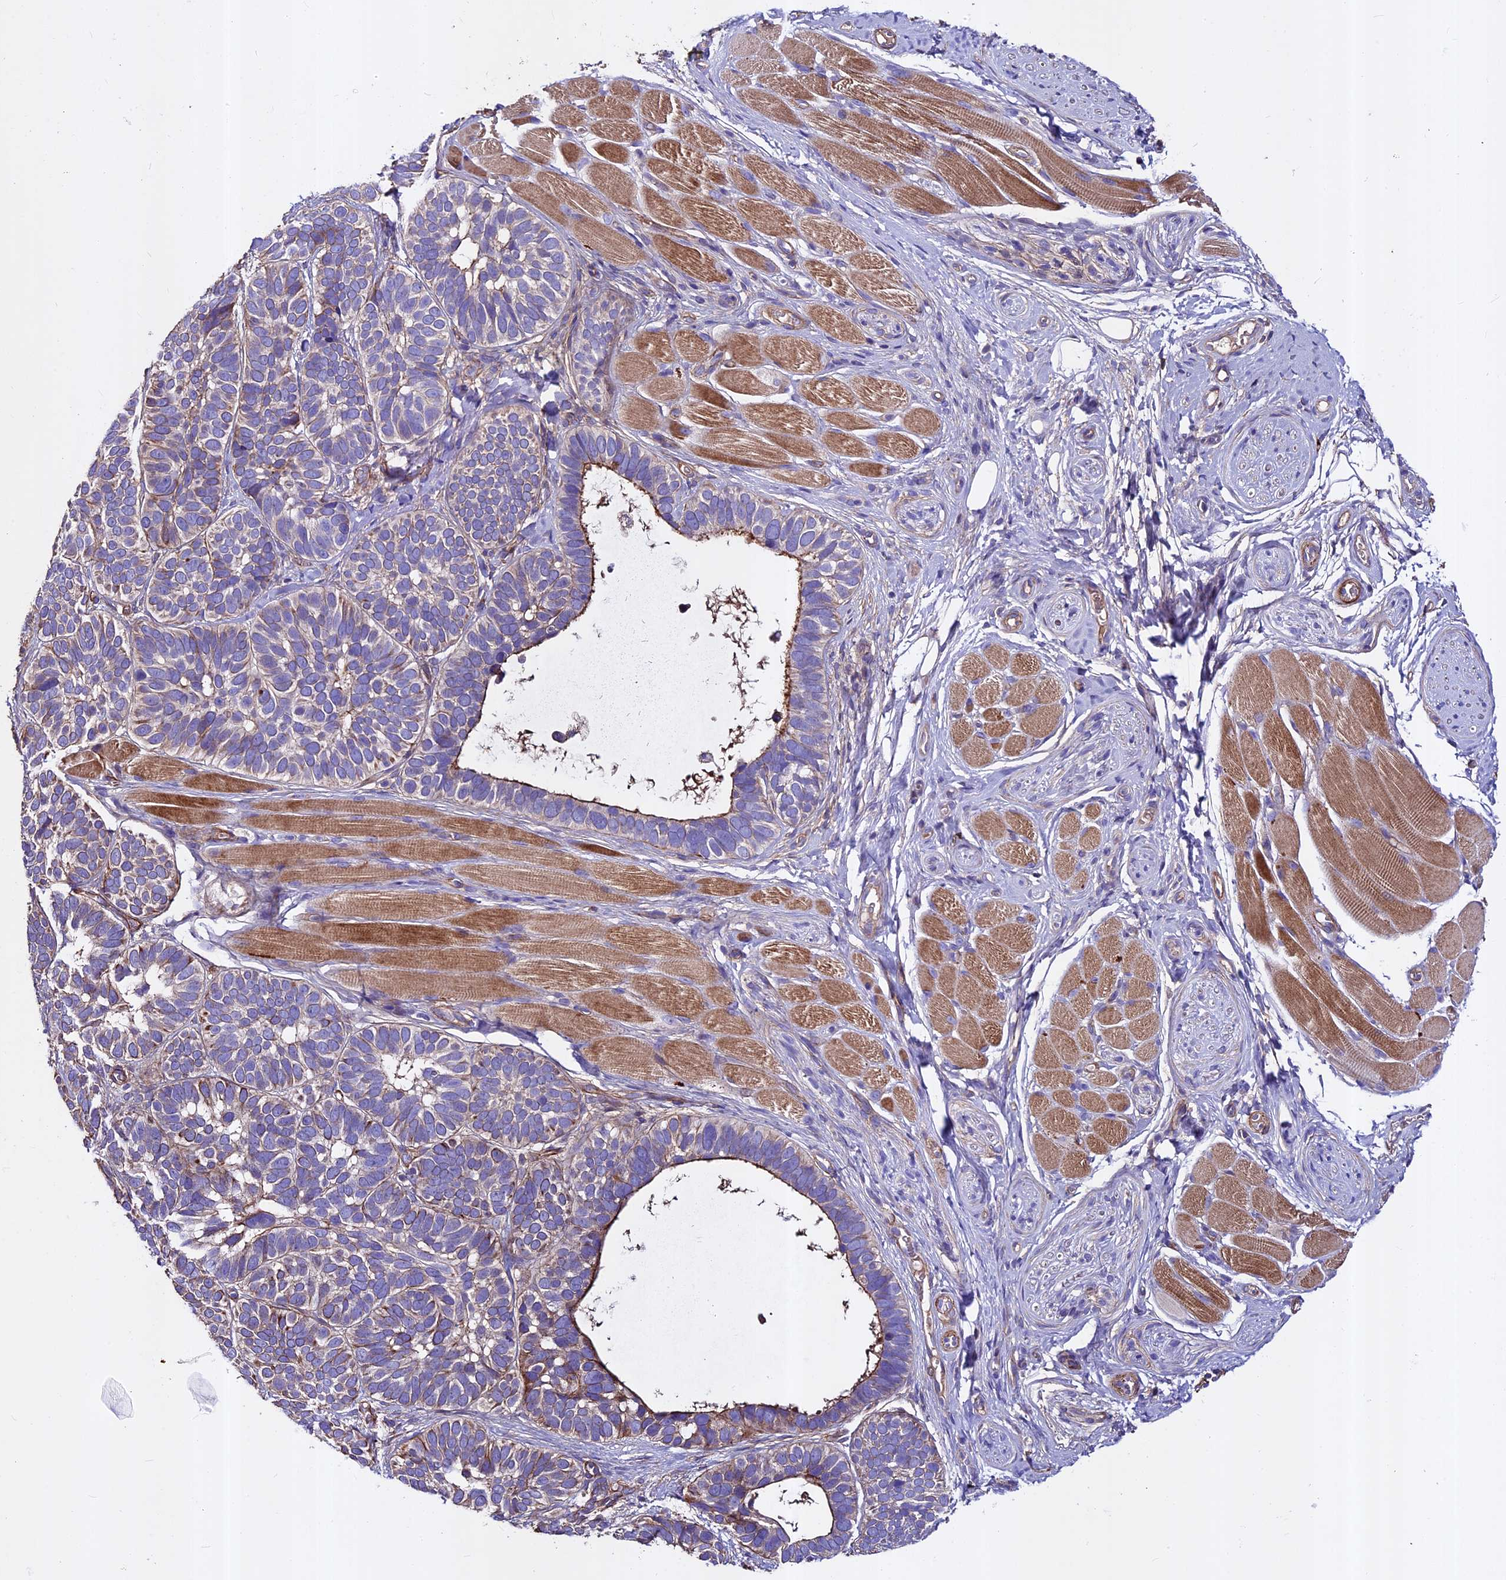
{"staining": {"intensity": "weak", "quantity": "25%-75%", "location": "cytoplasmic/membranous"}, "tissue": "skin cancer", "cell_type": "Tumor cells", "image_type": "cancer", "snomed": [{"axis": "morphology", "description": "Basal cell carcinoma"}, {"axis": "topography", "description": "Skin"}], "caption": "Immunohistochemistry (IHC) histopathology image of human skin cancer (basal cell carcinoma) stained for a protein (brown), which displays low levels of weak cytoplasmic/membranous expression in approximately 25%-75% of tumor cells.", "gene": "EVA1B", "patient": {"sex": "male", "age": 62}}